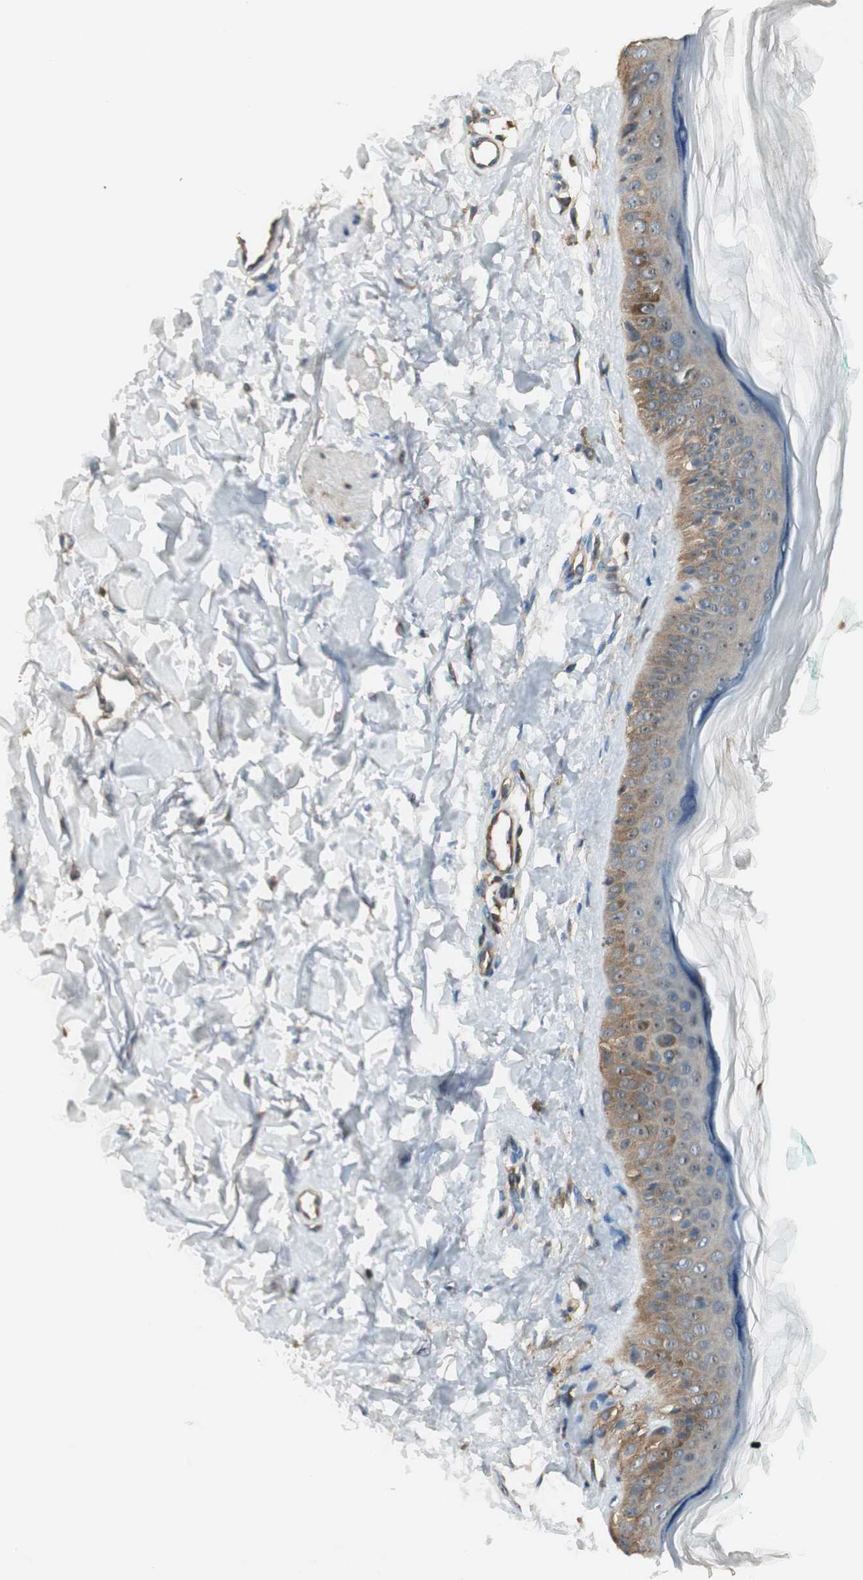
{"staining": {"intensity": "weak", "quantity": "<25%", "location": "cytoplasmic/membranous"}, "tissue": "skin", "cell_type": "Fibroblasts", "image_type": "normal", "snomed": [{"axis": "morphology", "description": "Normal tissue, NOS"}, {"axis": "topography", "description": "Skin"}], "caption": "Protein analysis of benign skin demonstrates no significant expression in fibroblasts. (DAB immunohistochemistry (IHC) with hematoxylin counter stain).", "gene": "IPO5", "patient": {"sex": "male", "age": 71}}